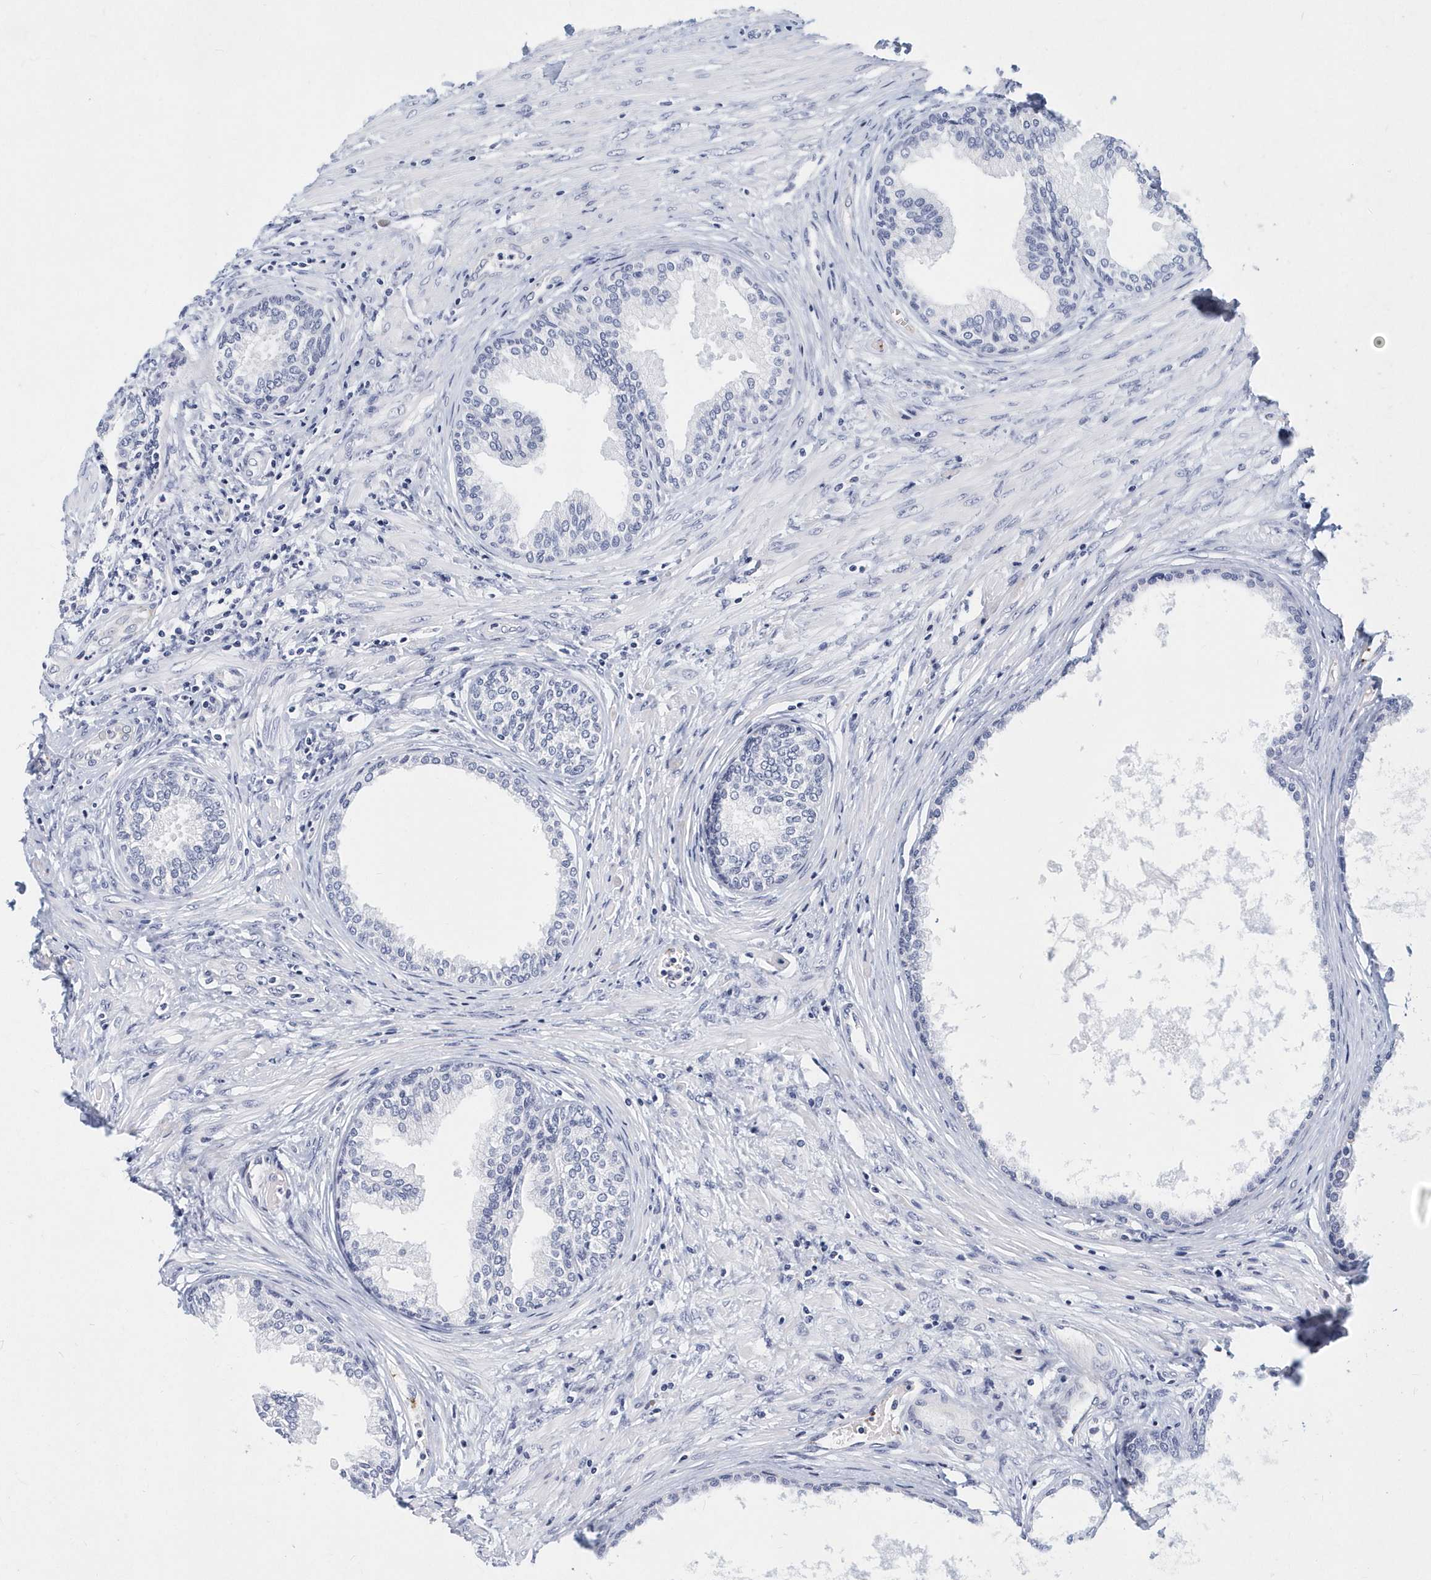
{"staining": {"intensity": "negative", "quantity": "none", "location": "none"}, "tissue": "prostate", "cell_type": "Glandular cells", "image_type": "normal", "snomed": [{"axis": "morphology", "description": "Normal tissue, NOS"}, {"axis": "topography", "description": "Prostate"}], "caption": "Immunohistochemistry histopathology image of benign prostate stained for a protein (brown), which shows no expression in glandular cells.", "gene": "ITGA2B", "patient": {"sex": "male", "age": 76}}